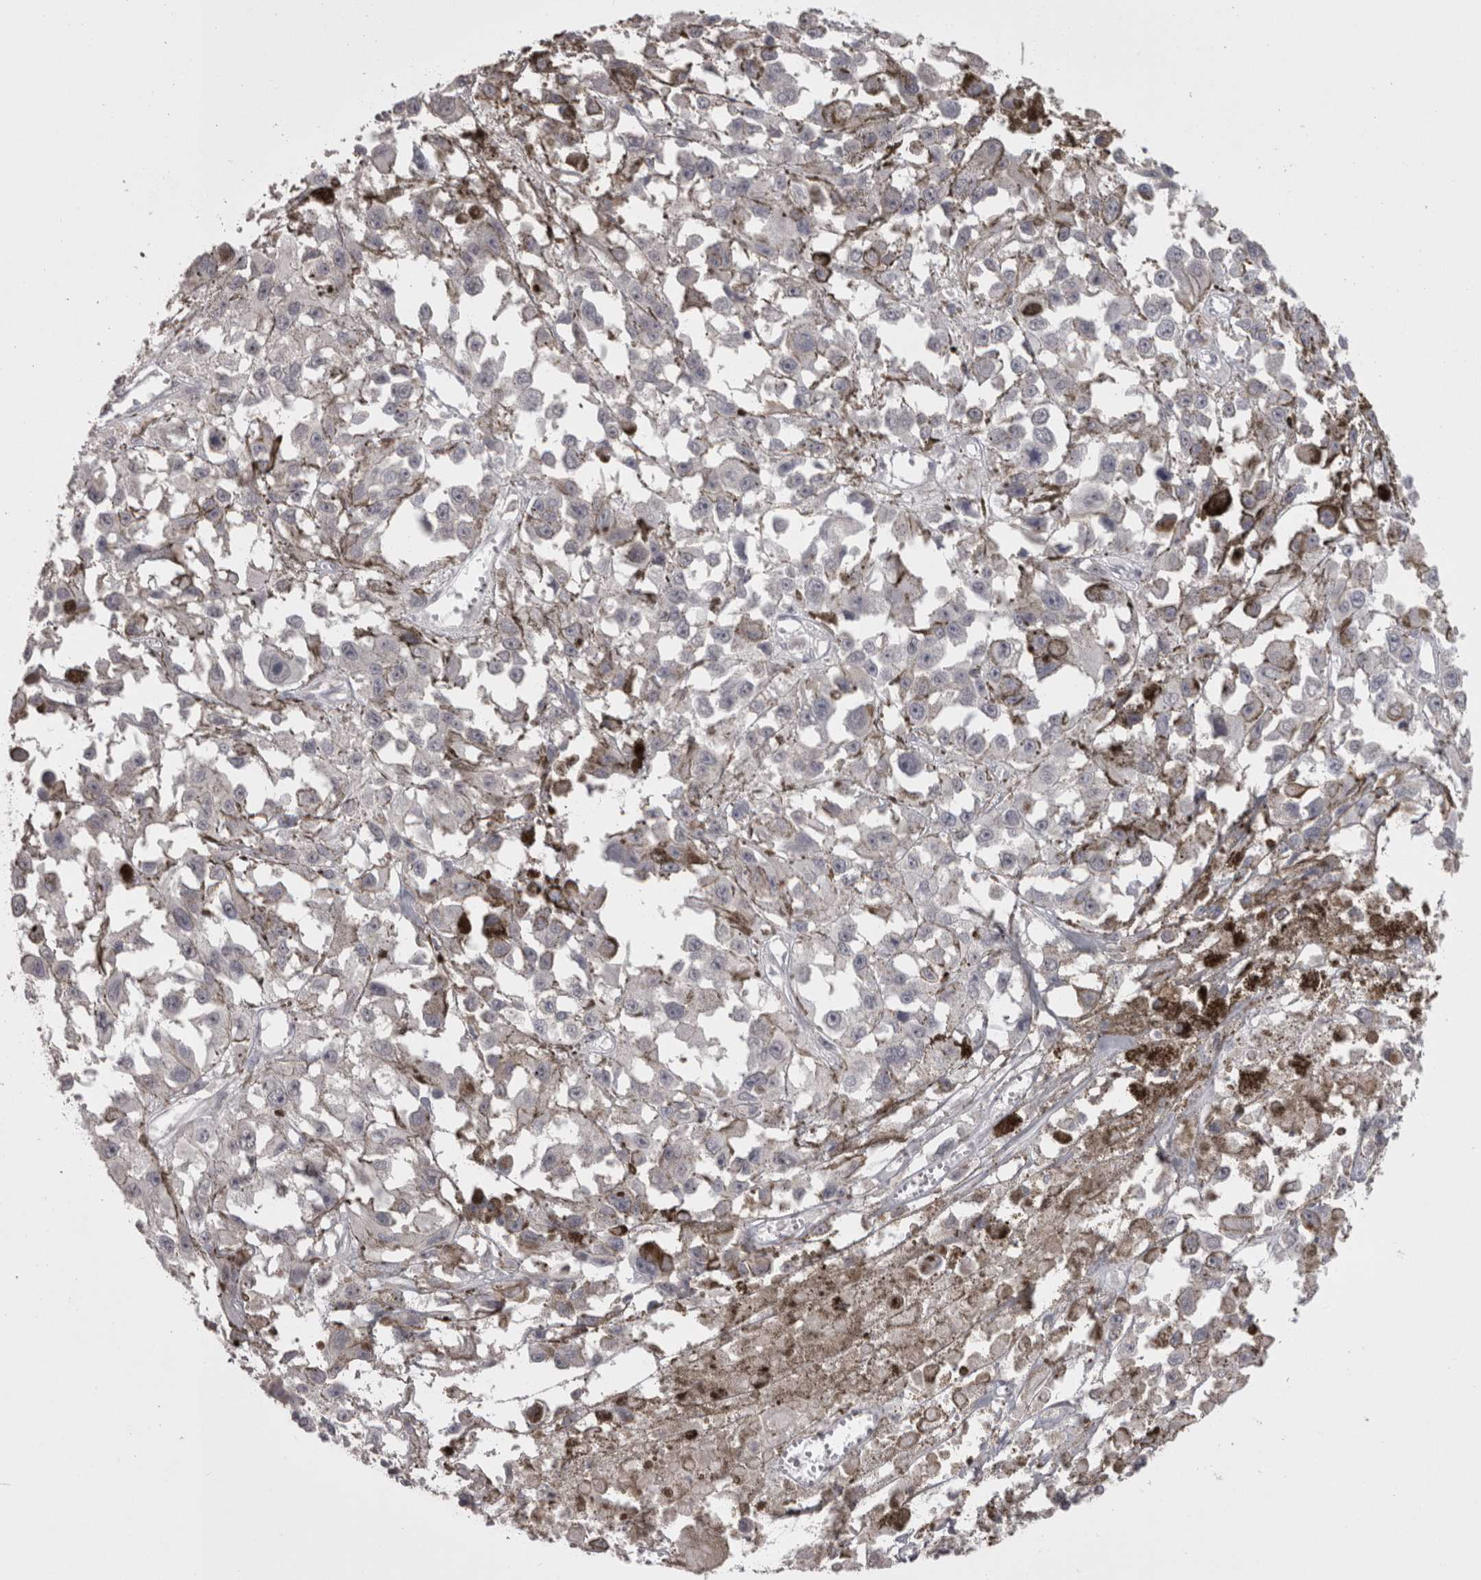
{"staining": {"intensity": "negative", "quantity": "none", "location": "none"}, "tissue": "melanoma", "cell_type": "Tumor cells", "image_type": "cancer", "snomed": [{"axis": "morphology", "description": "Malignant melanoma, Metastatic site"}, {"axis": "topography", "description": "Lymph node"}], "caption": "Tumor cells are negative for brown protein staining in malignant melanoma (metastatic site).", "gene": "LAX1", "patient": {"sex": "male", "age": 59}}